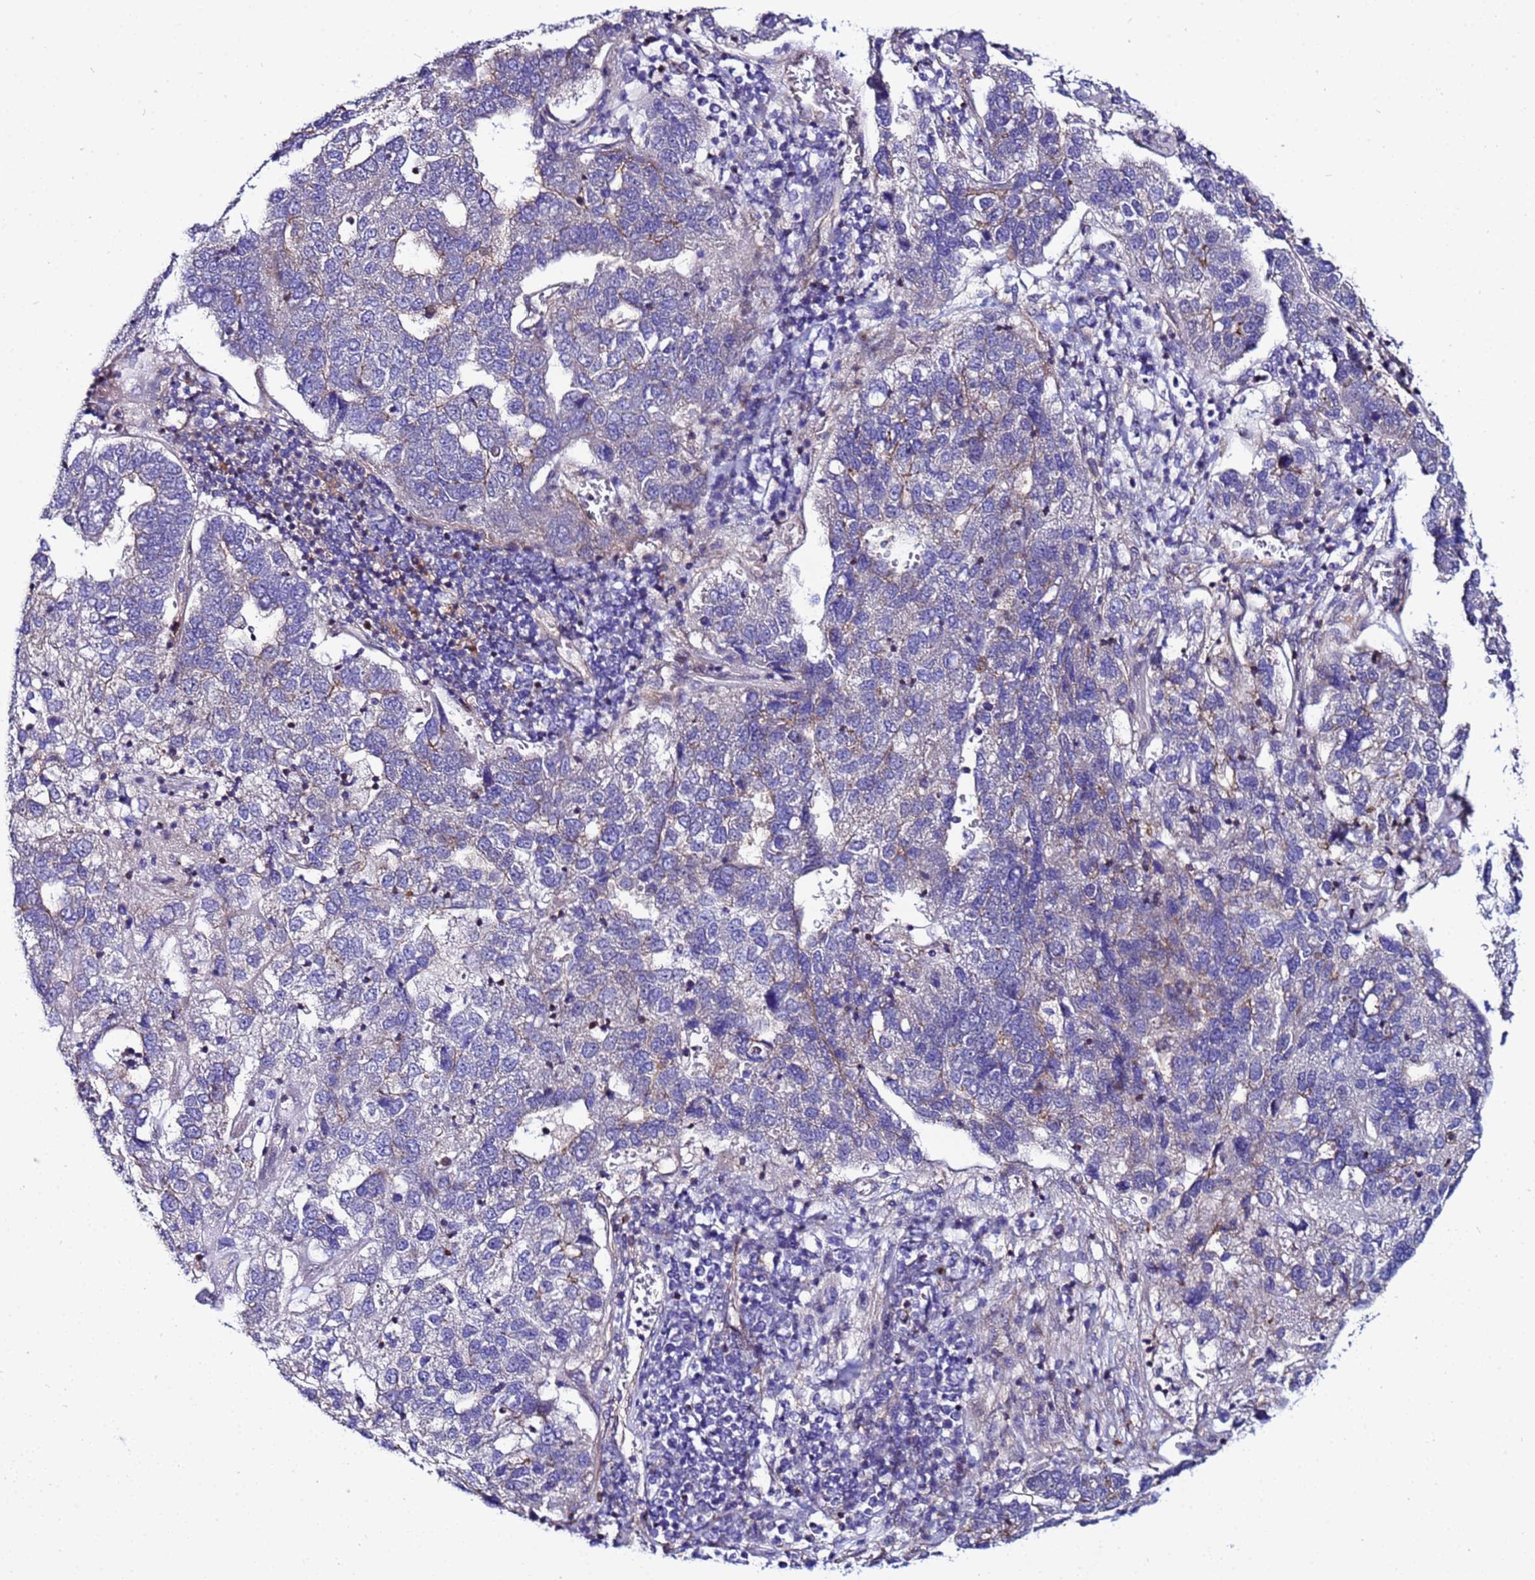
{"staining": {"intensity": "negative", "quantity": "none", "location": "none"}, "tissue": "pancreatic cancer", "cell_type": "Tumor cells", "image_type": "cancer", "snomed": [{"axis": "morphology", "description": "Adenocarcinoma, NOS"}, {"axis": "topography", "description": "Pancreas"}], "caption": "High magnification brightfield microscopy of adenocarcinoma (pancreatic) stained with DAB (brown) and counterstained with hematoxylin (blue): tumor cells show no significant staining.", "gene": "STK38", "patient": {"sex": "female", "age": 61}}